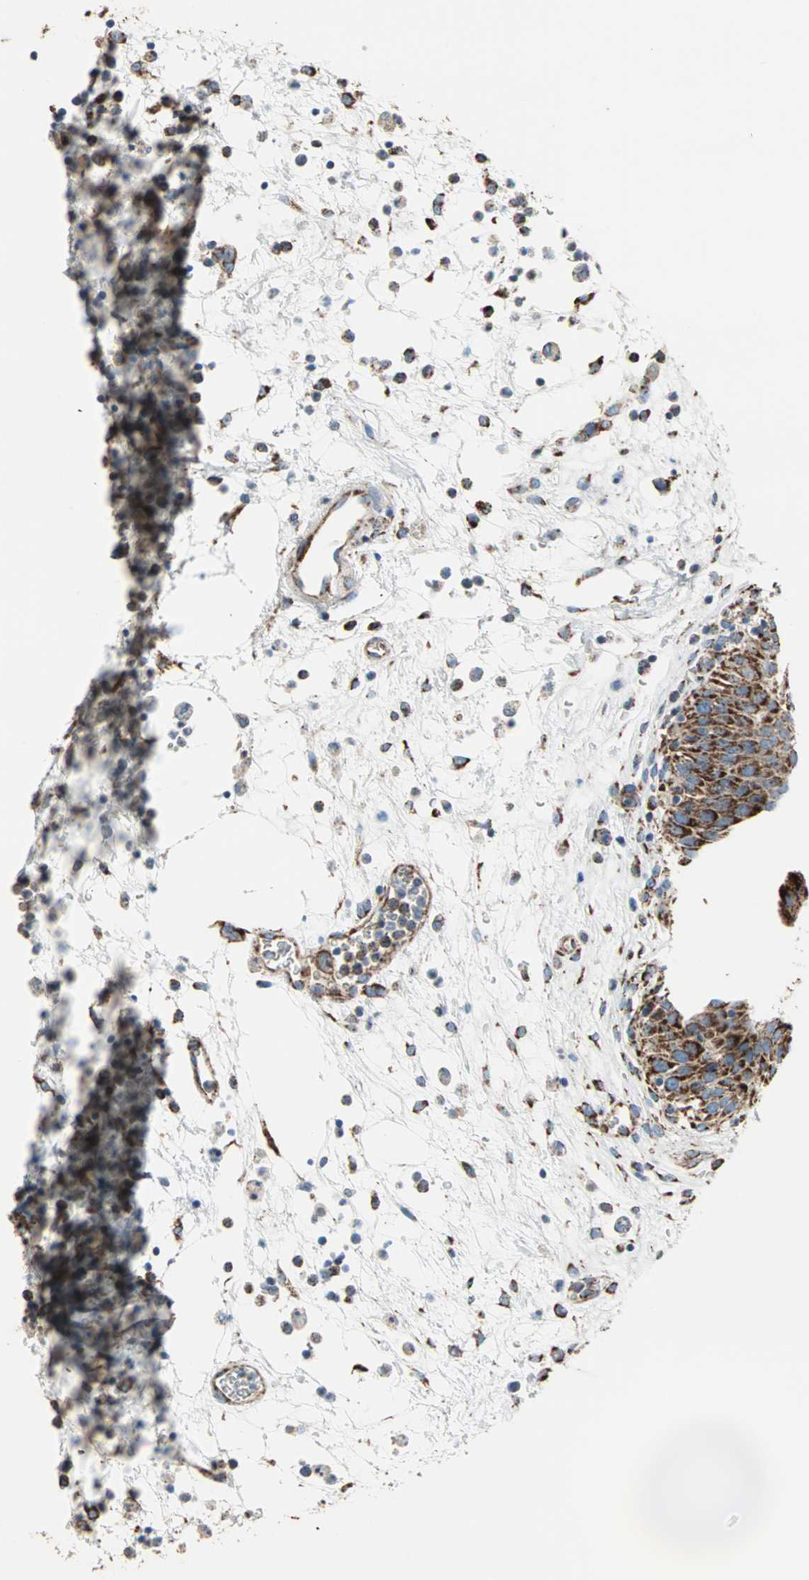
{"staining": {"intensity": "strong", "quantity": ">75%", "location": "cytoplasmic/membranous"}, "tissue": "urinary bladder", "cell_type": "Urothelial cells", "image_type": "normal", "snomed": [{"axis": "morphology", "description": "Normal tissue, NOS"}, {"axis": "morphology", "description": "Dysplasia, NOS"}, {"axis": "topography", "description": "Urinary bladder"}], "caption": "This is a photomicrograph of IHC staining of benign urinary bladder, which shows strong positivity in the cytoplasmic/membranous of urothelial cells.", "gene": "TST", "patient": {"sex": "male", "age": 35}}